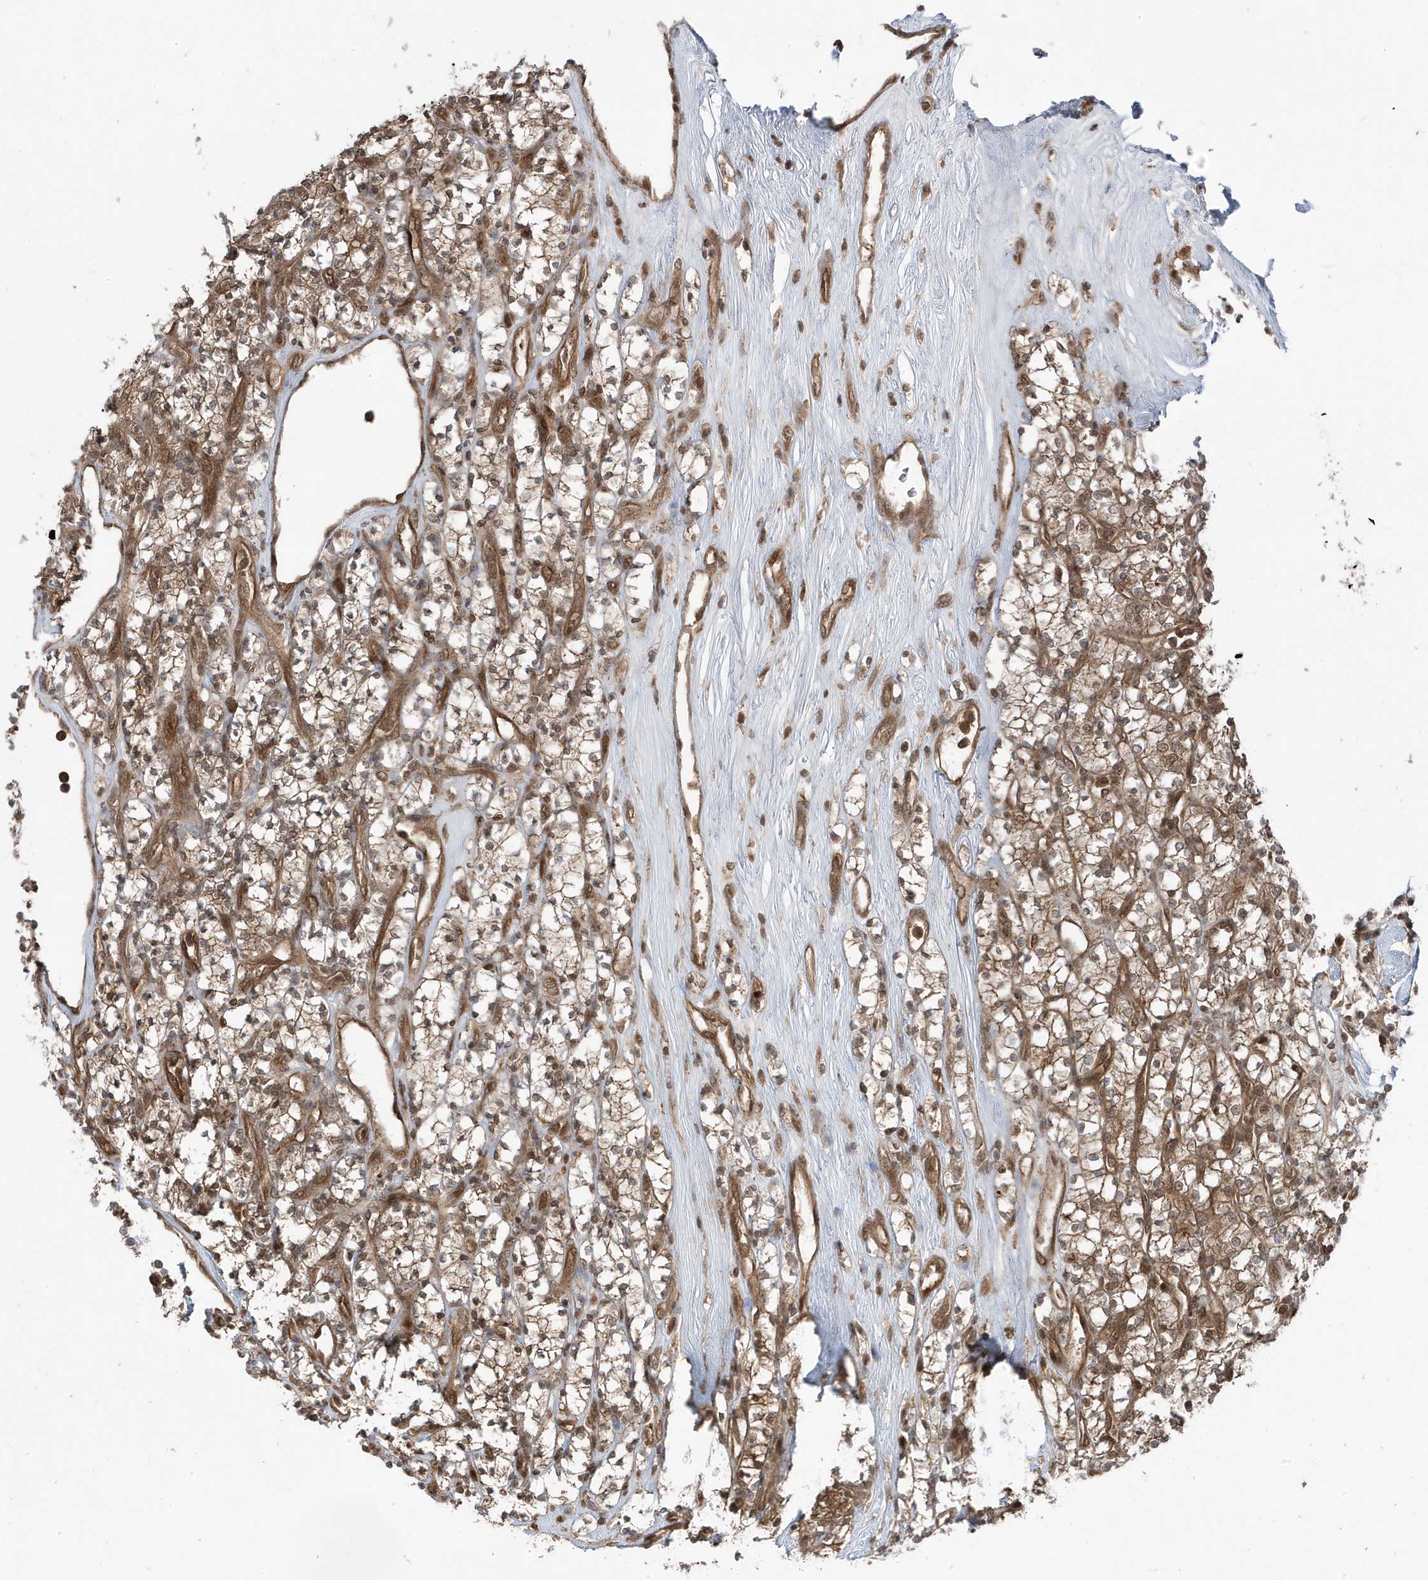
{"staining": {"intensity": "moderate", "quantity": ">75%", "location": "cytoplasmic/membranous,nuclear"}, "tissue": "renal cancer", "cell_type": "Tumor cells", "image_type": "cancer", "snomed": [{"axis": "morphology", "description": "Adenocarcinoma, NOS"}, {"axis": "topography", "description": "Kidney"}], "caption": "DAB (3,3'-diaminobenzidine) immunohistochemical staining of human renal cancer displays moderate cytoplasmic/membranous and nuclear protein staining in approximately >75% of tumor cells.", "gene": "MAPK1IP1L", "patient": {"sex": "male", "age": 77}}